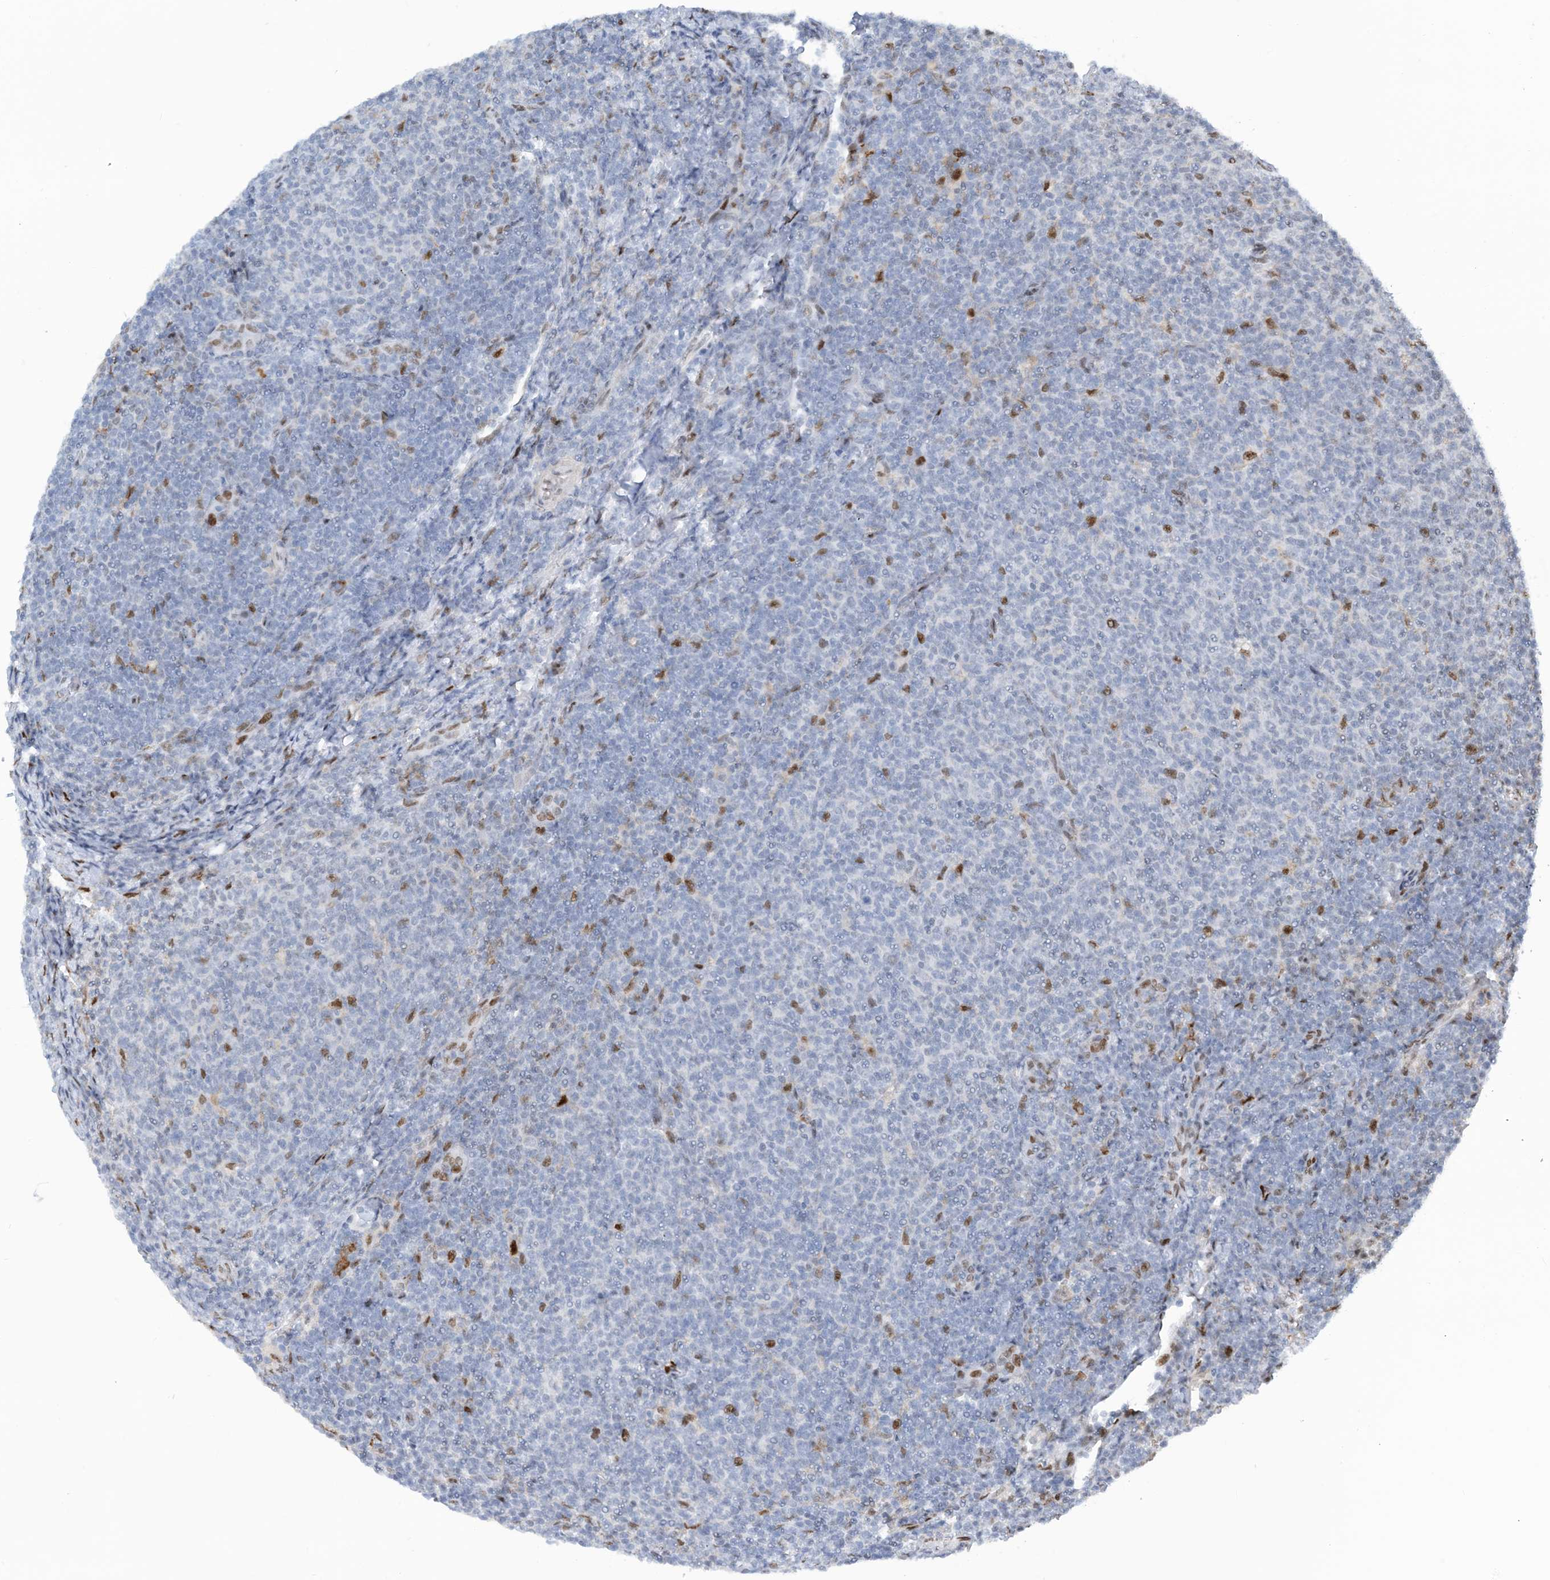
{"staining": {"intensity": "negative", "quantity": "none", "location": "none"}, "tissue": "lymphoma", "cell_type": "Tumor cells", "image_type": "cancer", "snomed": [{"axis": "morphology", "description": "Malignant lymphoma, non-Hodgkin's type, Low grade"}, {"axis": "topography", "description": "Lymph node"}], "caption": "Immunohistochemical staining of lymphoma shows no significant staining in tumor cells.", "gene": "HEMK1", "patient": {"sex": "male", "age": 66}}